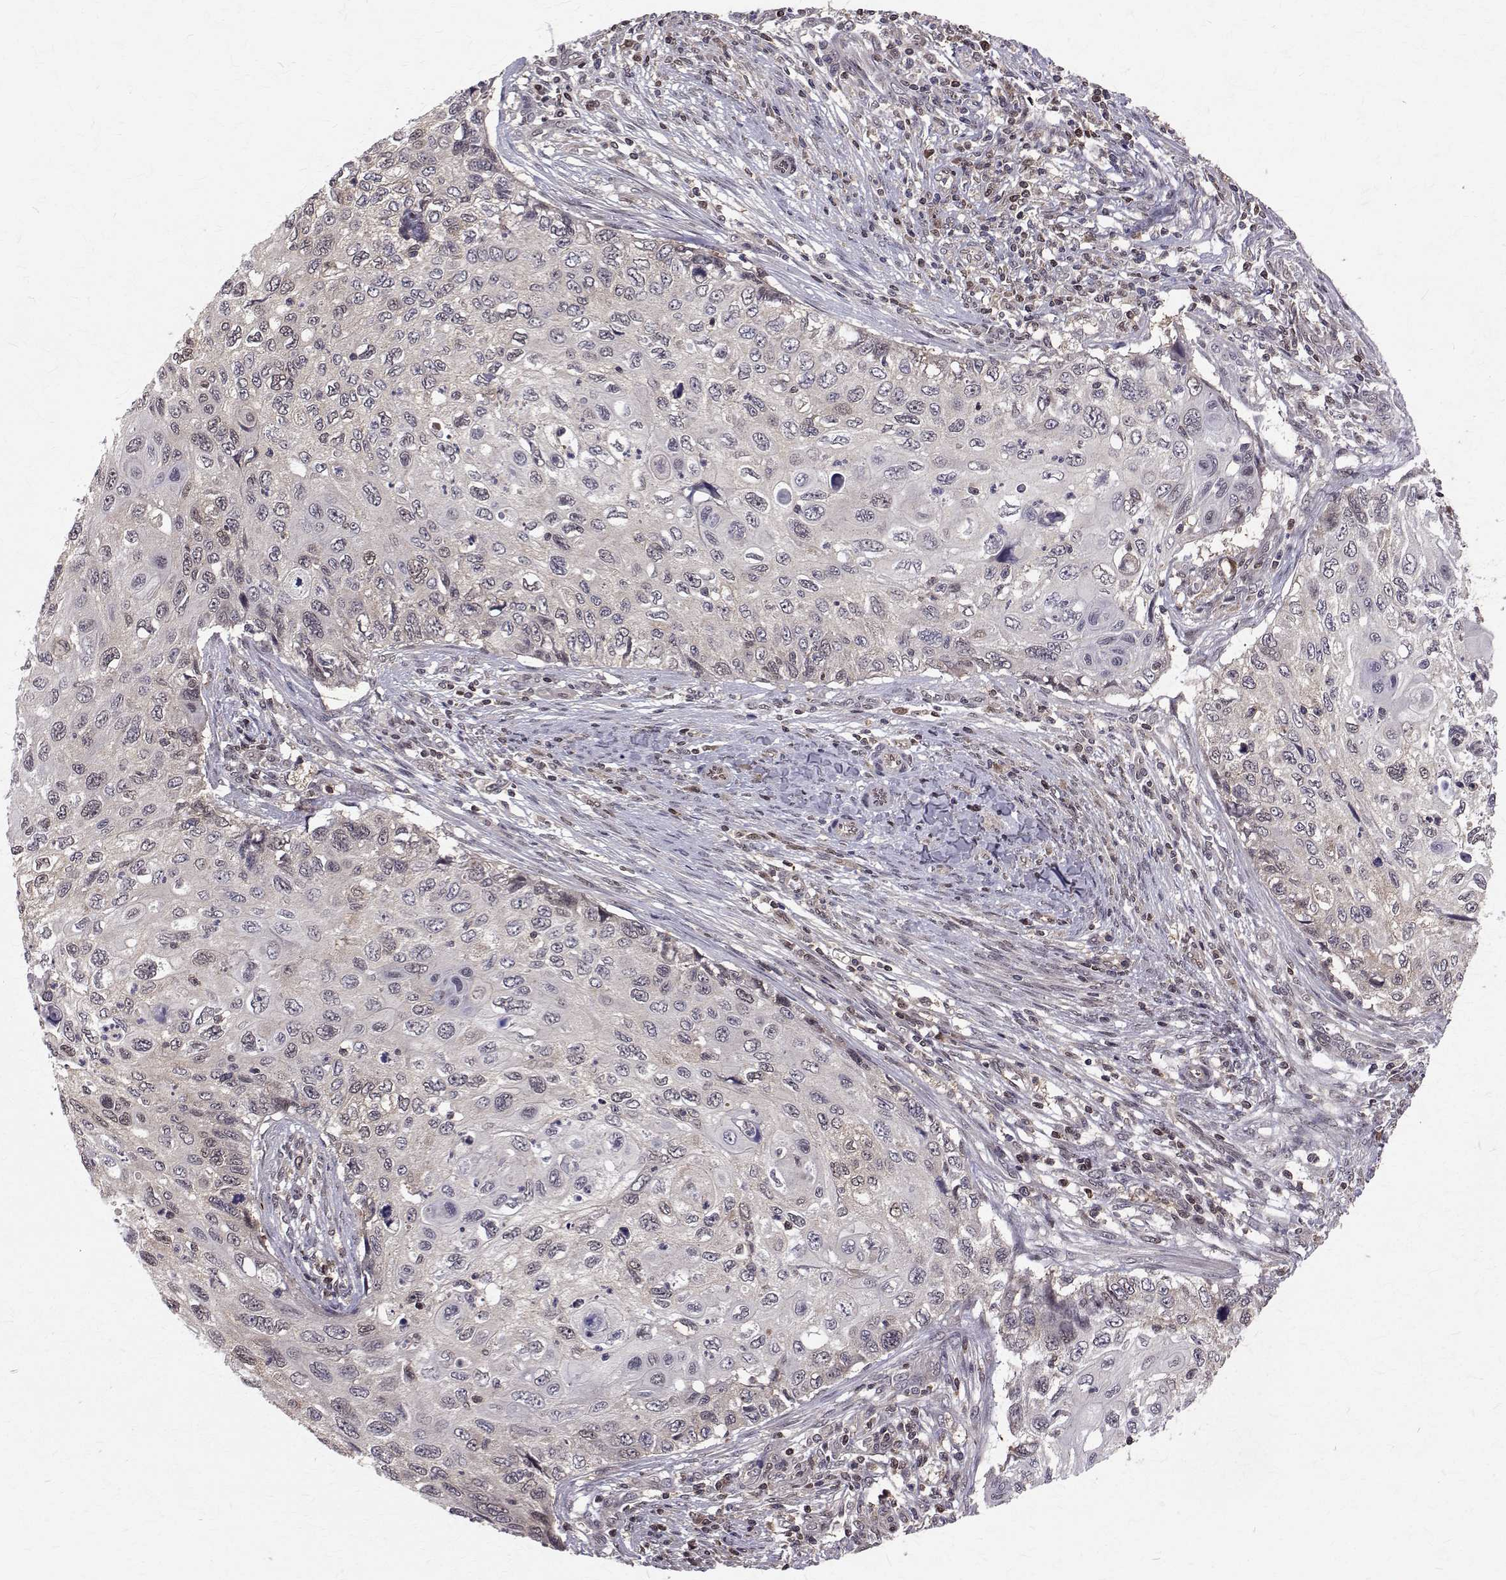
{"staining": {"intensity": "negative", "quantity": "none", "location": "none"}, "tissue": "cervical cancer", "cell_type": "Tumor cells", "image_type": "cancer", "snomed": [{"axis": "morphology", "description": "Squamous cell carcinoma, NOS"}, {"axis": "topography", "description": "Cervix"}], "caption": "A high-resolution image shows immunohistochemistry (IHC) staining of cervical squamous cell carcinoma, which reveals no significant expression in tumor cells.", "gene": "NIF3L1", "patient": {"sex": "female", "age": 70}}